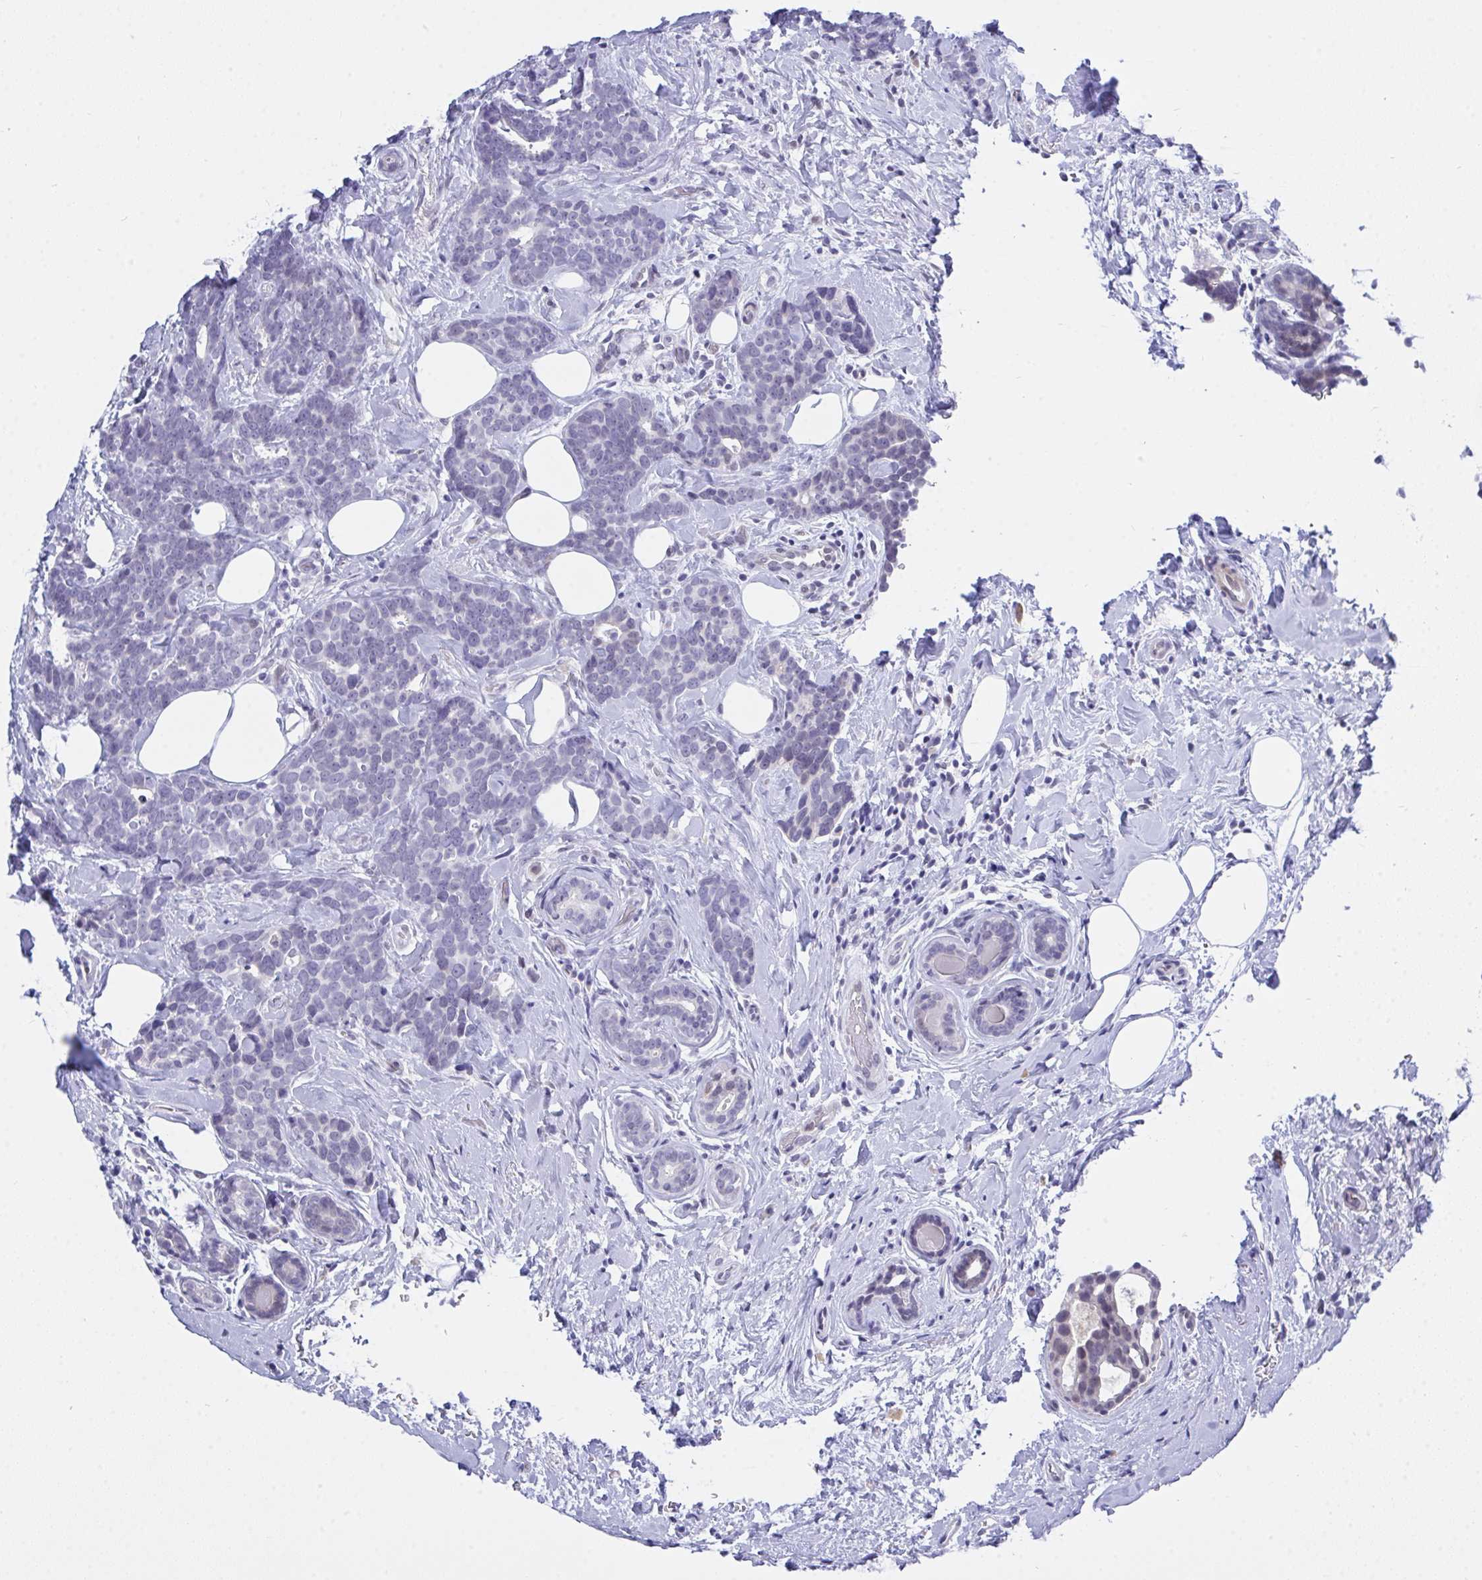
{"staining": {"intensity": "negative", "quantity": "none", "location": "none"}, "tissue": "breast cancer", "cell_type": "Tumor cells", "image_type": "cancer", "snomed": [{"axis": "morphology", "description": "Duct carcinoma"}, {"axis": "topography", "description": "Breast"}], "caption": "The immunohistochemistry histopathology image has no significant positivity in tumor cells of breast intraductal carcinoma tissue.", "gene": "FBXL22", "patient": {"sex": "female", "age": 71}}